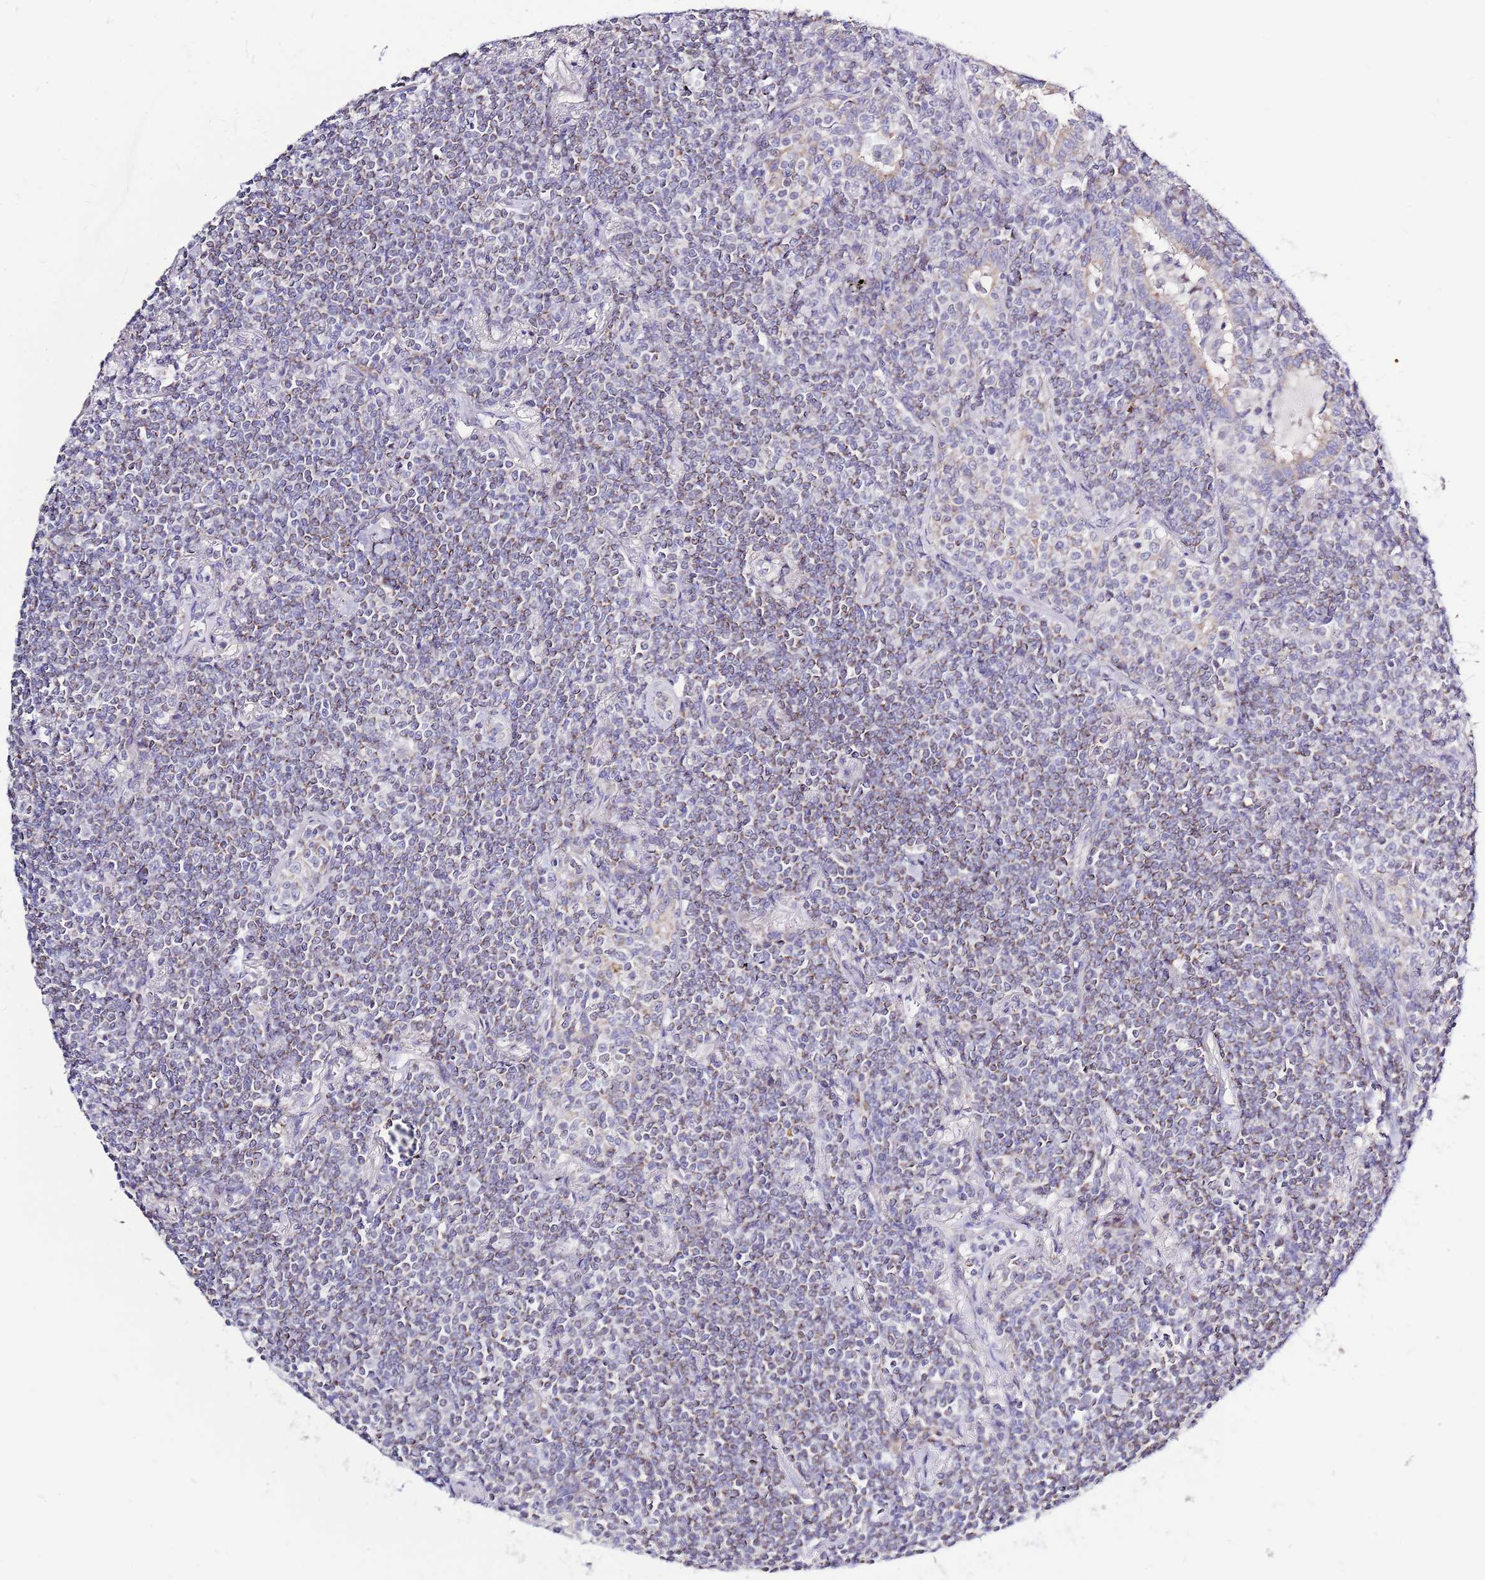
{"staining": {"intensity": "weak", "quantity": "<25%", "location": "cytoplasmic/membranous"}, "tissue": "lymphoma", "cell_type": "Tumor cells", "image_type": "cancer", "snomed": [{"axis": "morphology", "description": "Malignant lymphoma, non-Hodgkin's type, Low grade"}, {"axis": "topography", "description": "Lung"}], "caption": "Human lymphoma stained for a protein using immunohistochemistry (IHC) displays no staining in tumor cells.", "gene": "IGF1R", "patient": {"sex": "female", "age": 71}}